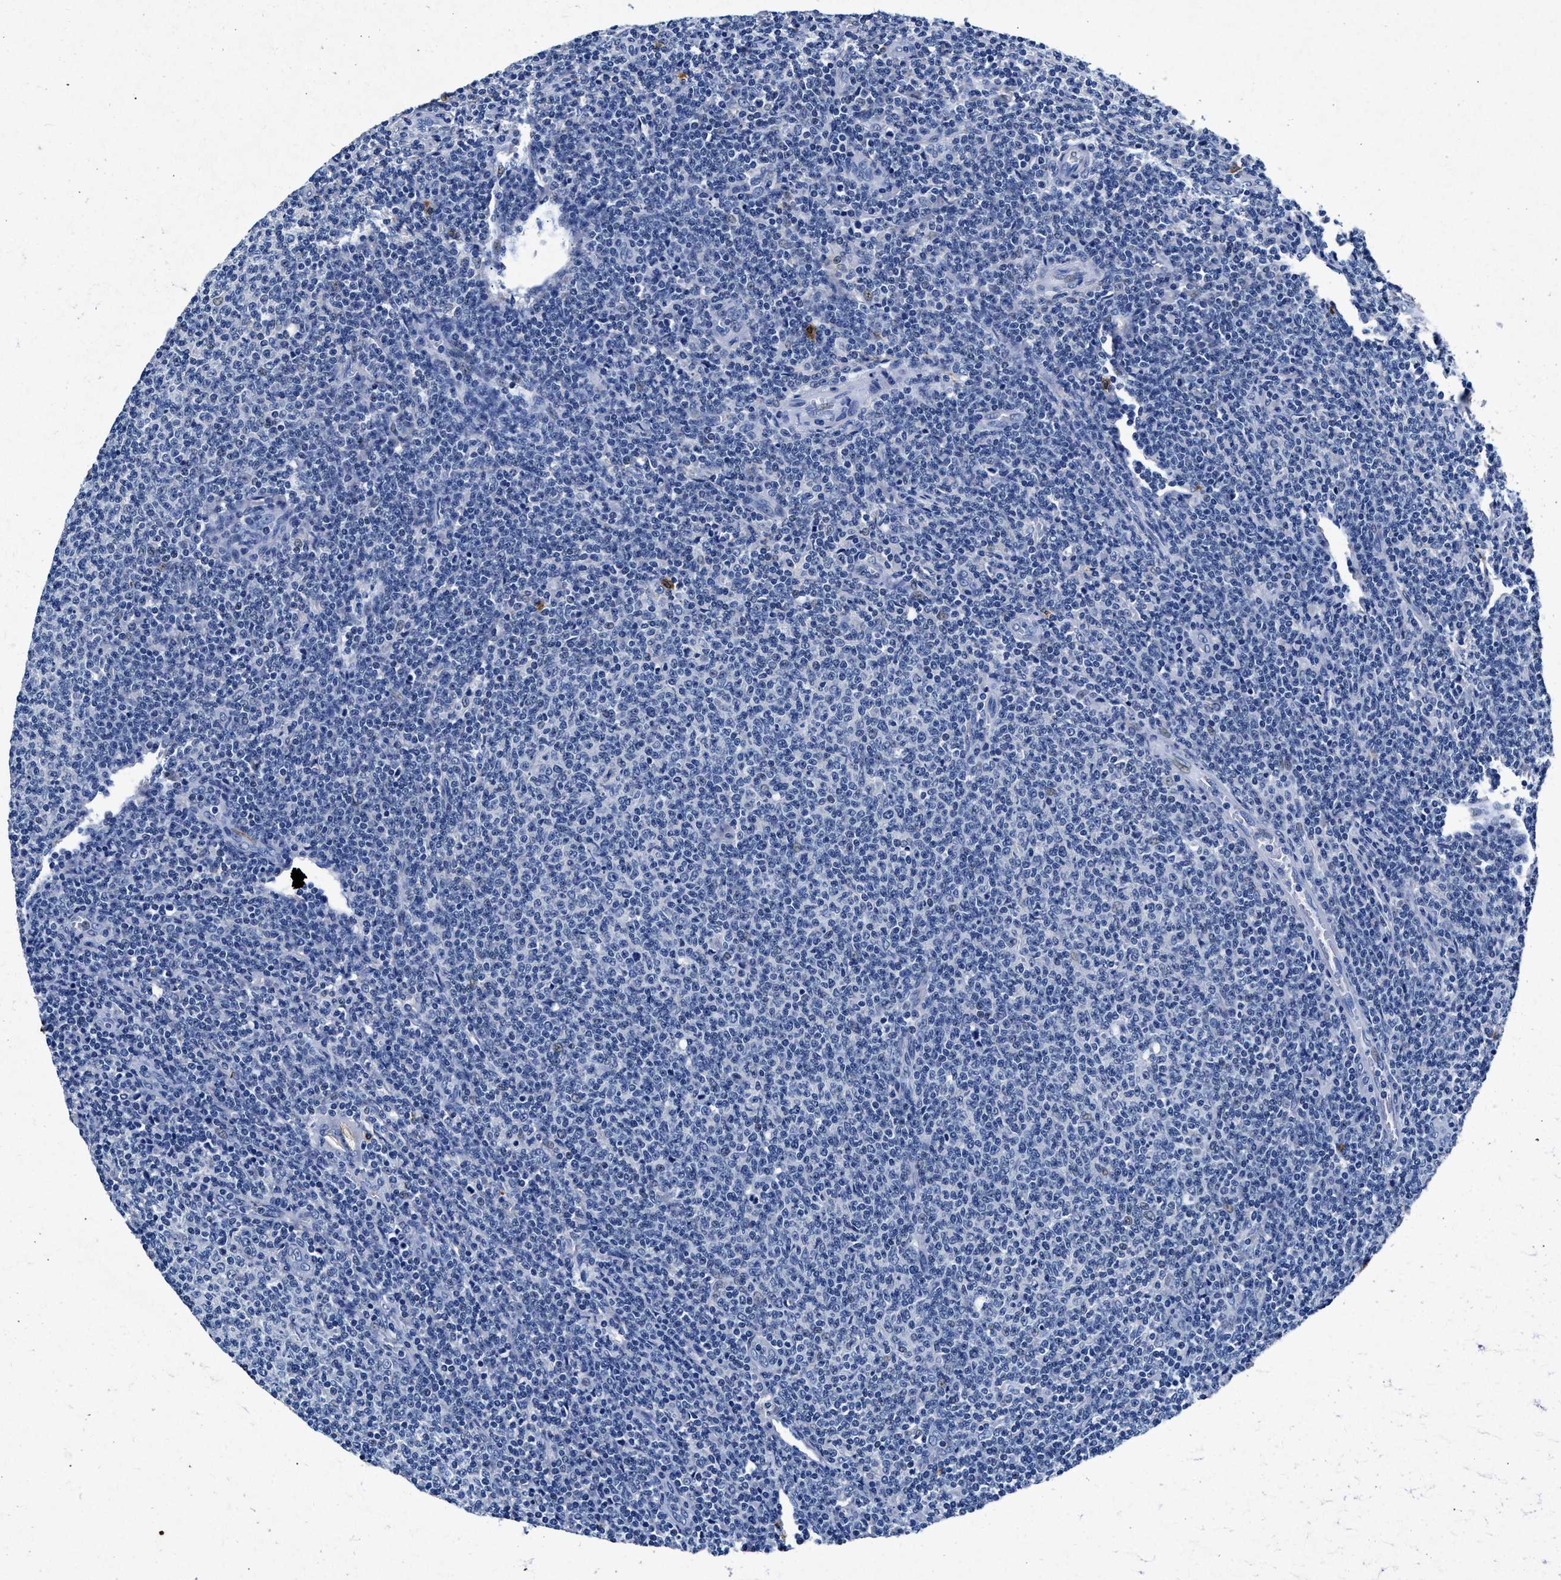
{"staining": {"intensity": "negative", "quantity": "none", "location": "none"}, "tissue": "lymphoma", "cell_type": "Tumor cells", "image_type": "cancer", "snomed": [{"axis": "morphology", "description": "Malignant lymphoma, non-Hodgkin's type, Low grade"}, {"axis": "topography", "description": "Lymph node"}], "caption": "IHC micrograph of neoplastic tissue: human malignant lymphoma, non-Hodgkin's type (low-grade) stained with DAB exhibits no significant protein expression in tumor cells. (DAB (3,3'-diaminobenzidine) immunohistochemistry, high magnification).", "gene": "MAP6", "patient": {"sex": "male", "age": 66}}